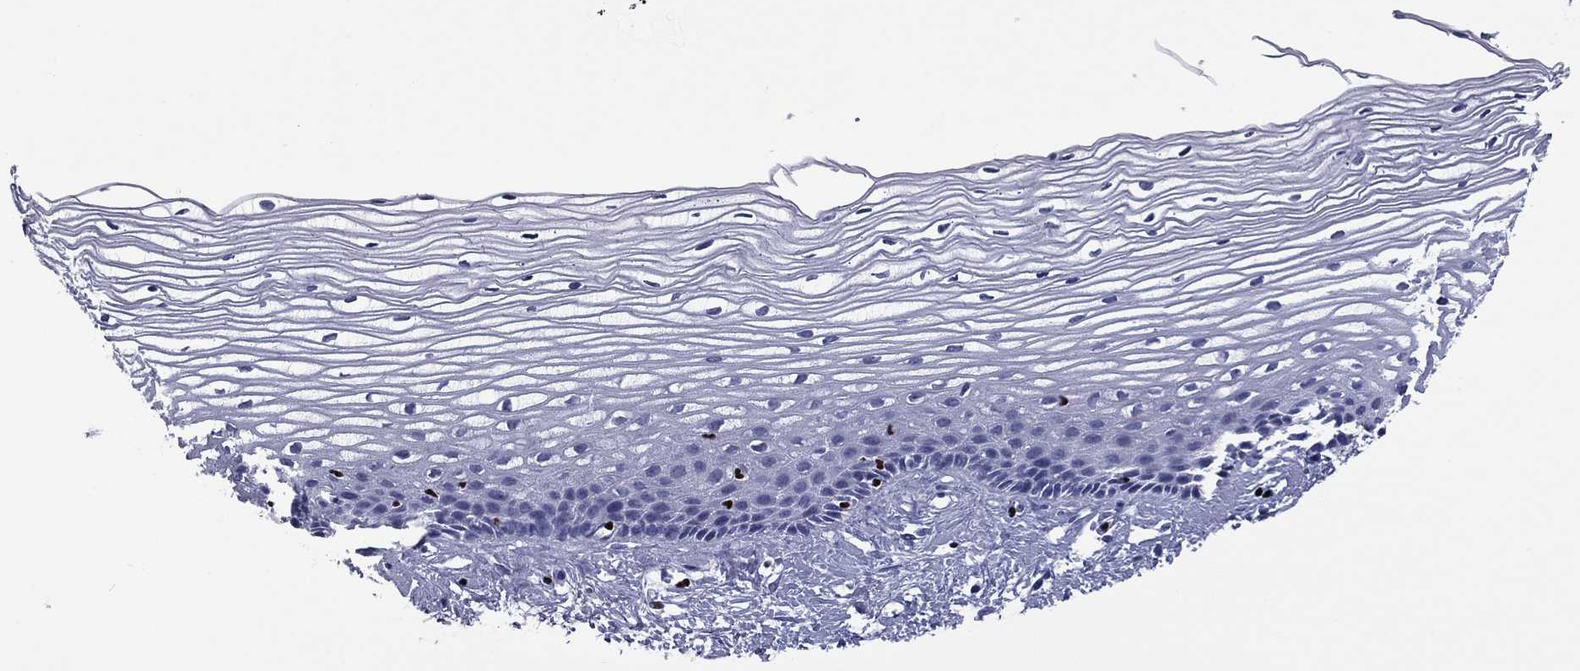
{"staining": {"intensity": "negative", "quantity": "none", "location": "none"}, "tissue": "cervix", "cell_type": "Glandular cells", "image_type": "normal", "snomed": [{"axis": "morphology", "description": "Normal tissue, NOS"}, {"axis": "topography", "description": "Cervix"}], "caption": "A photomicrograph of cervix stained for a protein exhibits no brown staining in glandular cells.", "gene": "IKZF3", "patient": {"sex": "female", "age": 40}}